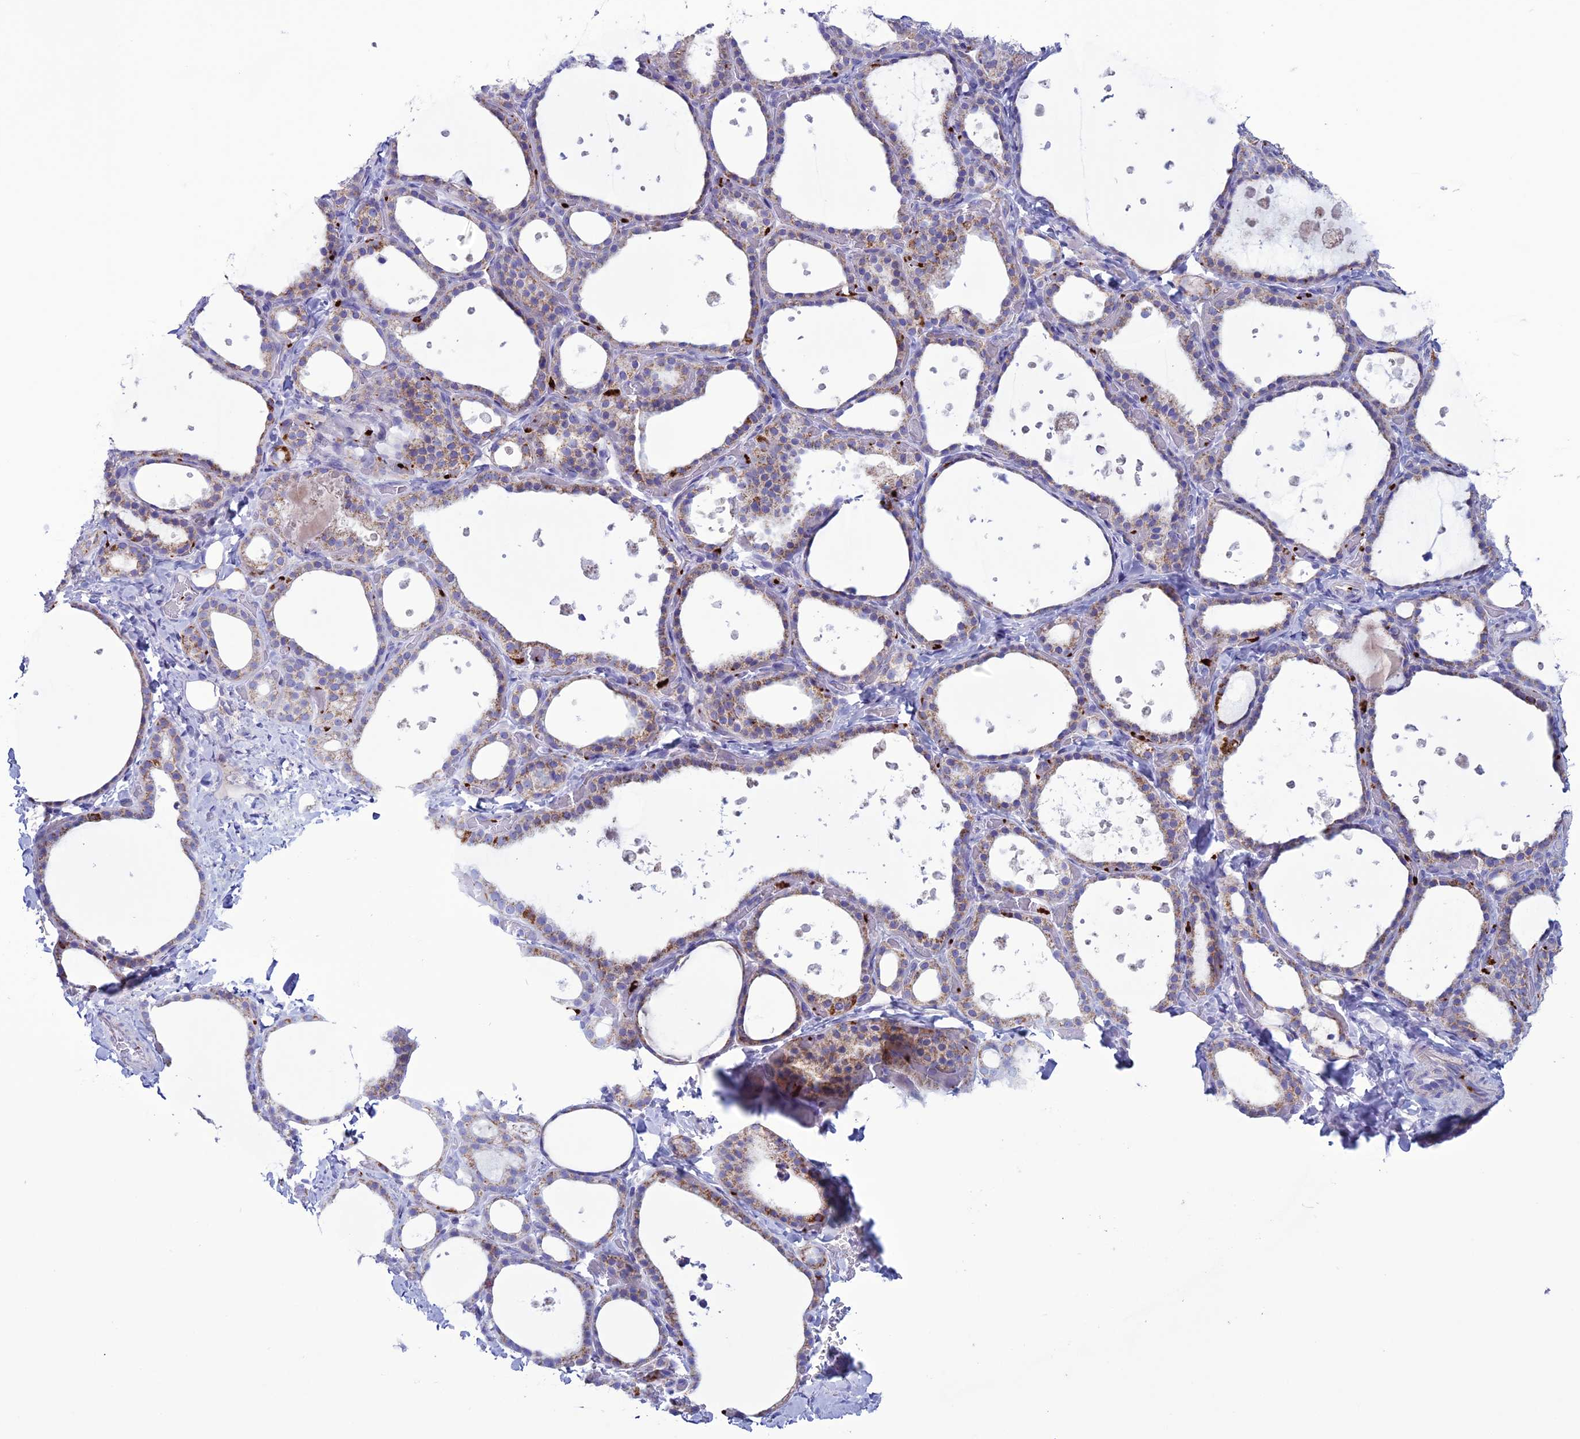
{"staining": {"intensity": "weak", "quantity": "25%-75%", "location": "cytoplasmic/membranous"}, "tissue": "thyroid gland", "cell_type": "Glandular cells", "image_type": "normal", "snomed": [{"axis": "morphology", "description": "Normal tissue, NOS"}, {"axis": "topography", "description": "Thyroid gland"}], "caption": "Benign thyroid gland shows weak cytoplasmic/membranous positivity in about 25%-75% of glandular cells (brown staining indicates protein expression, while blue staining denotes nuclei)..", "gene": "C21orf140", "patient": {"sex": "female", "age": 44}}